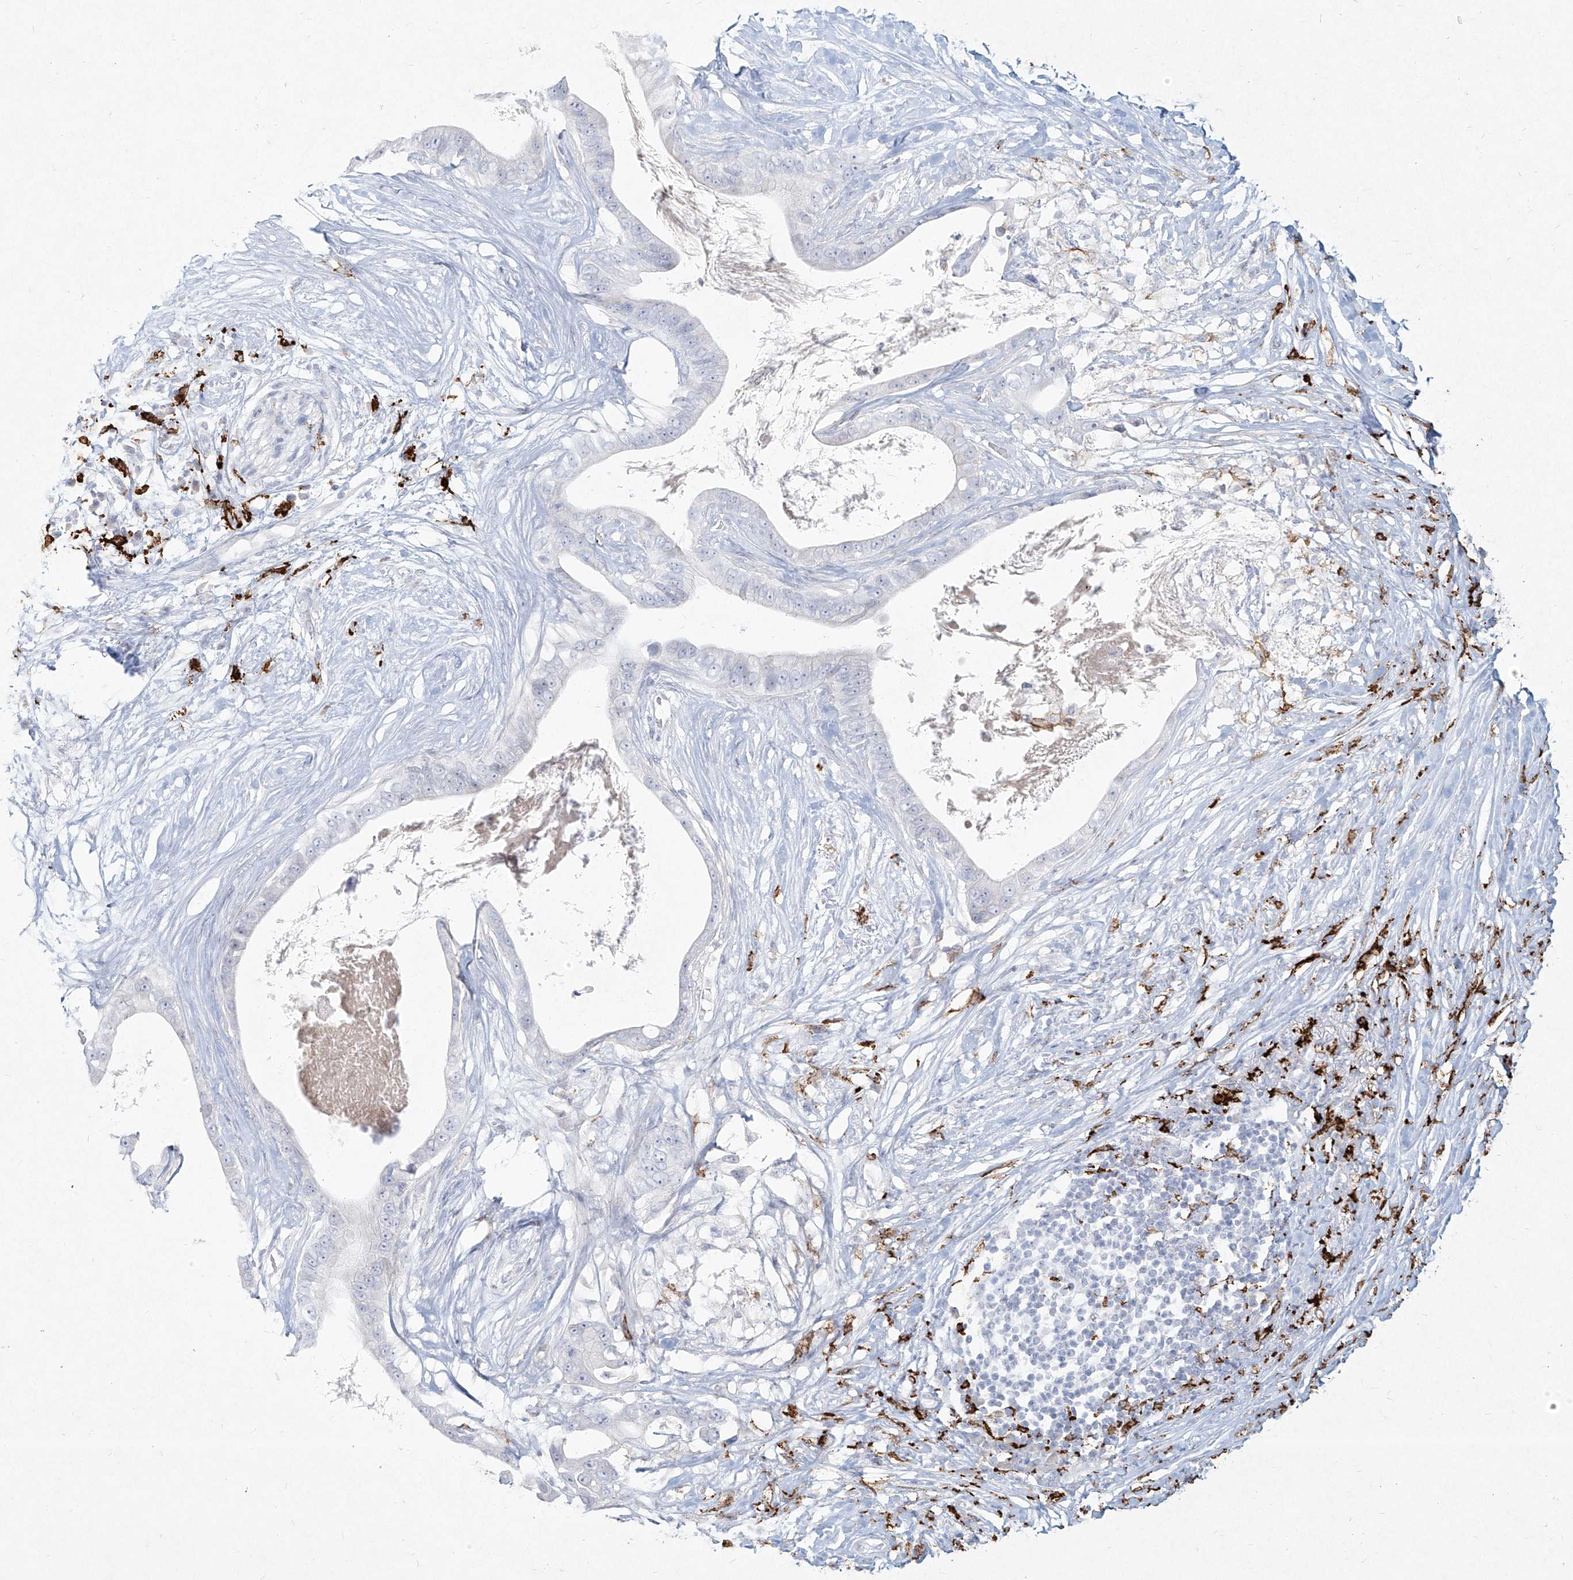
{"staining": {"intensity": "negative", "quantity": "none", "location": "none"}, "tissue": "pancreatic cancer", "cell_type": "Tumor cells", "image_type": "cancer", "snomed": [{"axis": "morphology", "description": "Adenocarcinoma, NOS"}, {"axis": "topography", "description": "Pancreas"}], "caption": "This is an IHC histopathology image of pancreatic cancer. There is no positivity in tumor cells.", "gene": "CD209", "patient": {"sex": "male", "age": 77}}